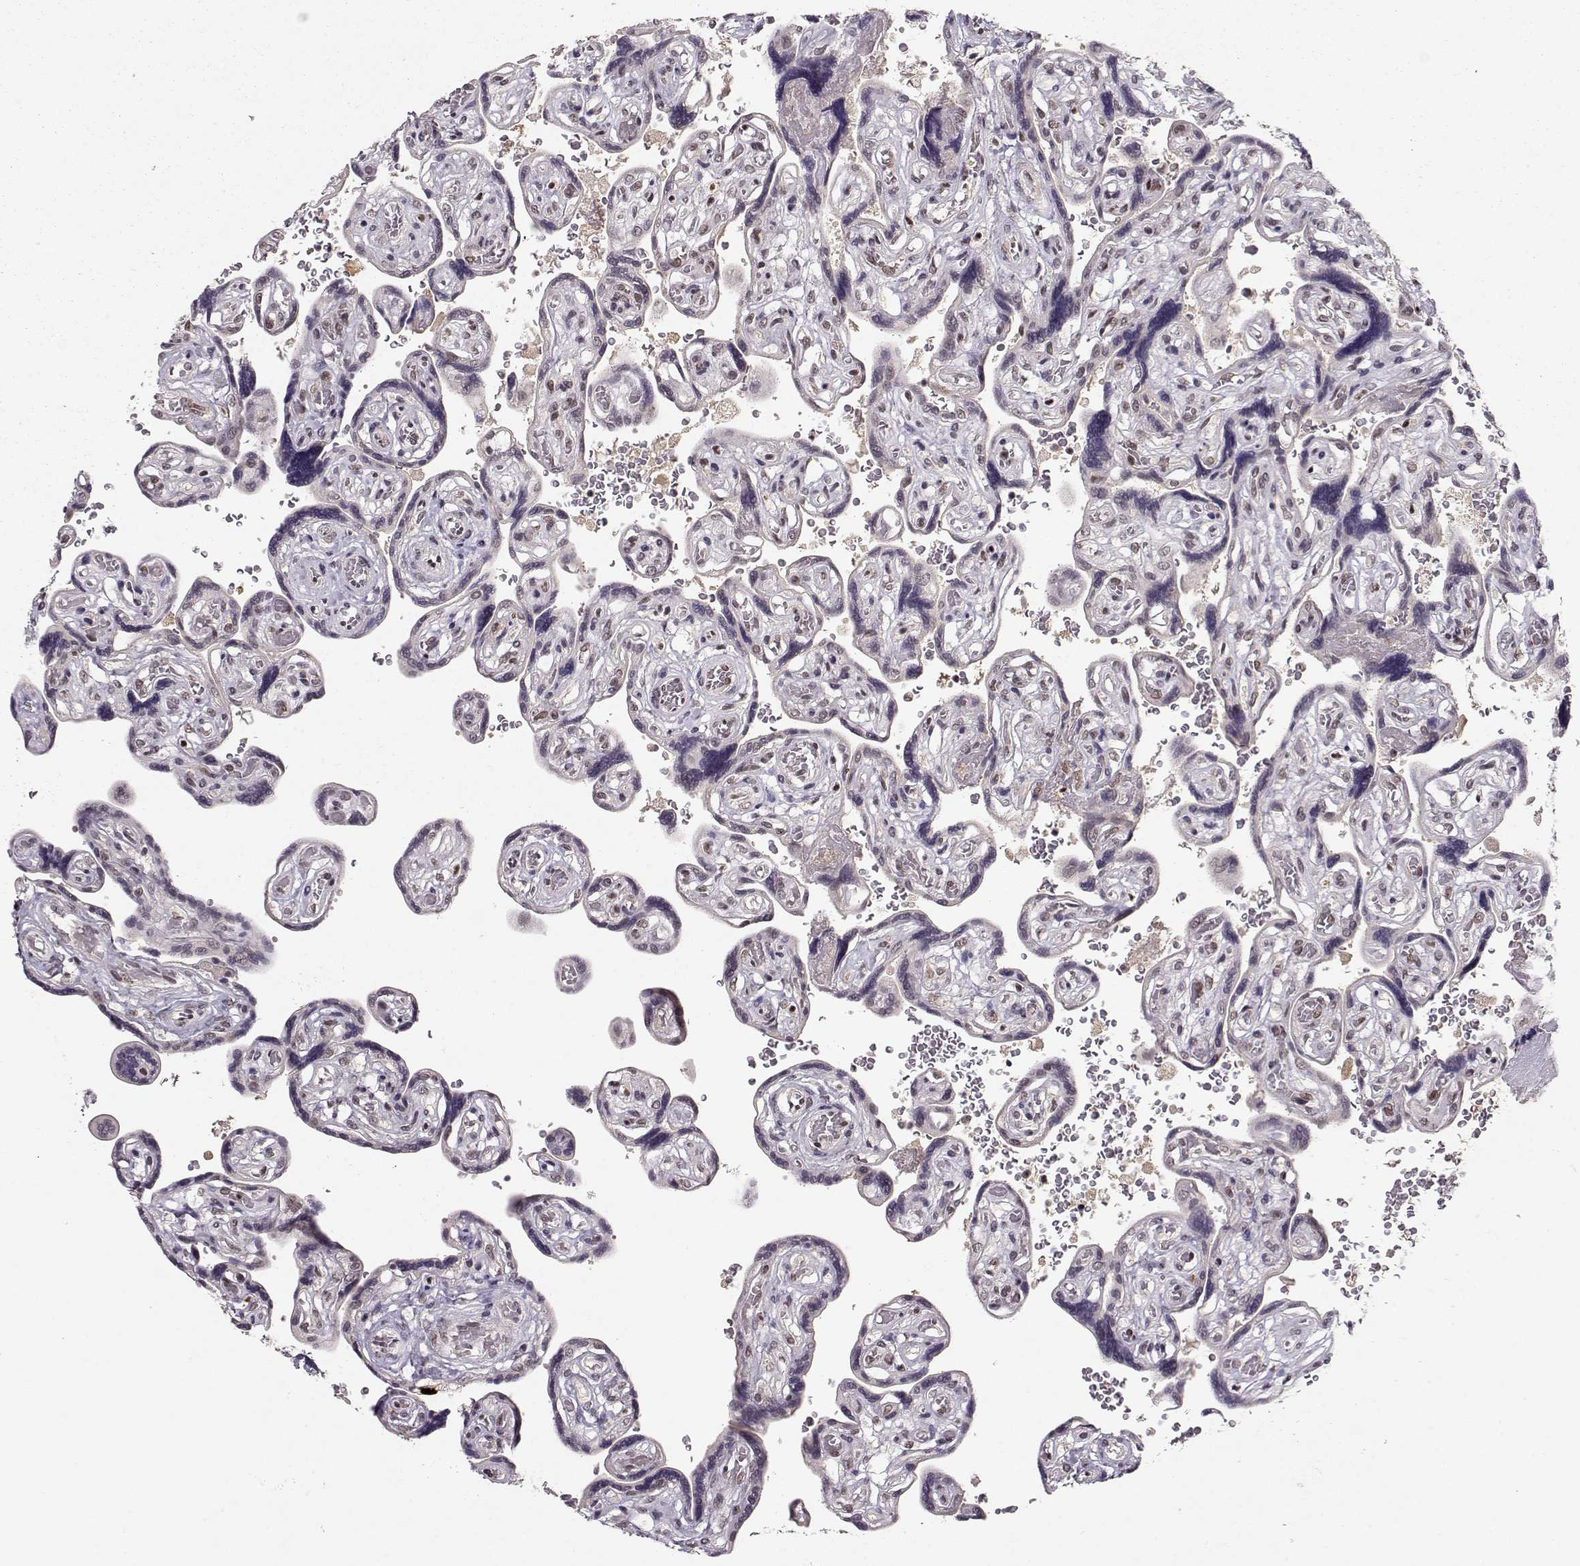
{"staining": {"intensity": "strong", "quantity": ">75%", "location": "nuclear"}, "tissue": "placenta", "cell_type": "Decidual cells", "image_type": "normal", "snomed": [{"axis": "morphology", "description": "Normal tissue, NOS"}, {"axis": "topography", "description": "Placenta"}], "caption": "Protein staining exhibits strong nuclear expression in about >75% of decidual cells in normal placenta. The staining was performed using DAB (3,3'-diaminobenzidine) to visualize the protein expression in brown, while the nuclei were stained in blue with hematoxylin (Magnification: 20x).", "gene": "CSNK2A1", "patient": {"sex": "female", "age": 32}}